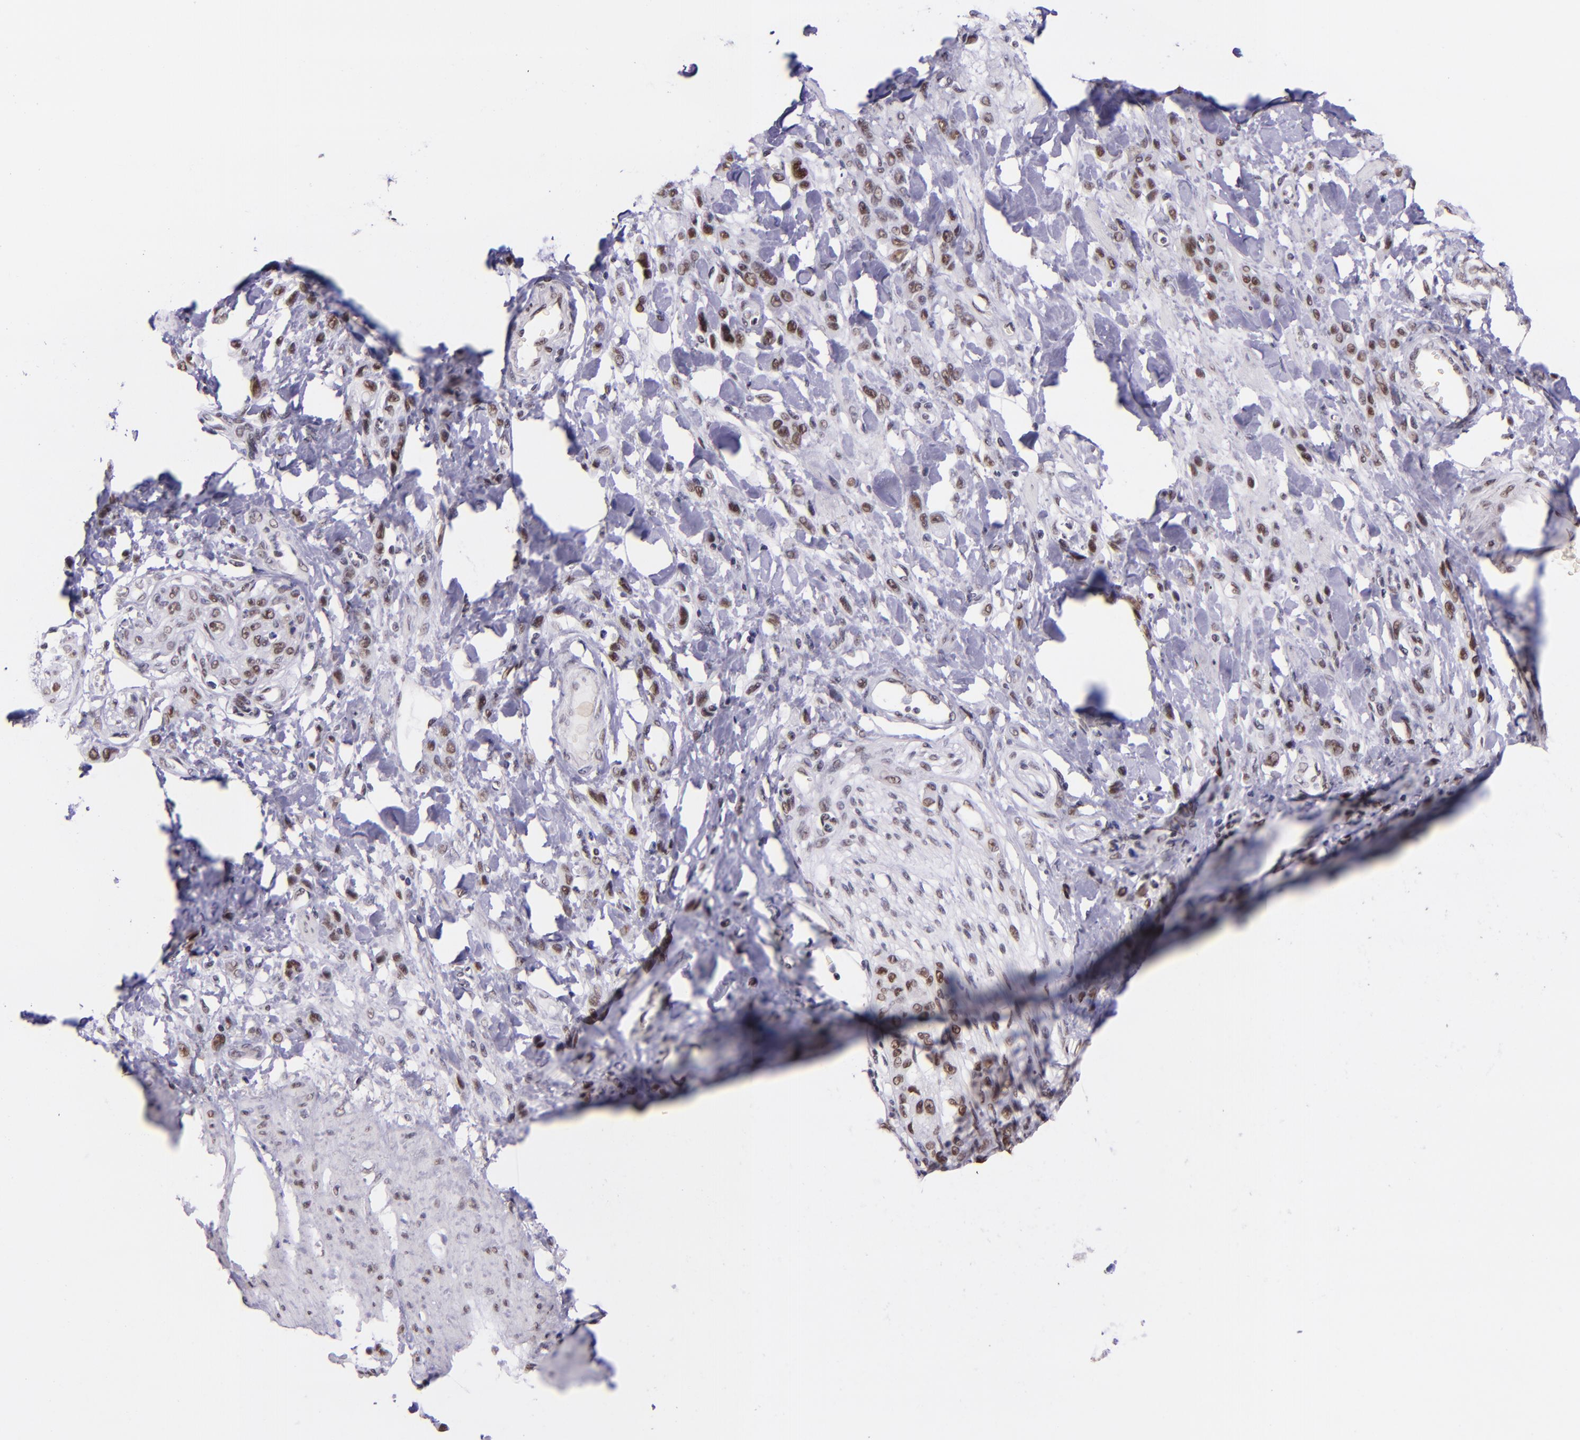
{"staining": {"intensity": "moderate", "quantity": "25%-75%", "location": "nuclear"}, "tissue": "stomach cancer", "cell_type": "Tumor cells", "image_type": "cancer", "snomed": [{"axis": "morphology", "description": "Normal tissue, NOS"}, {"axis": "morphology", "description": "Adenocarcinoma, NOS"}, {"axis": "topography", "description": "Stomach"}], "caption": "A brown stain labels moderate nuclear expression of a protein in stomach cancer (adenocarcinoma) tumor cells.", "gene": "GPKOW", "patient": {"sex": "male", "age": 82}}